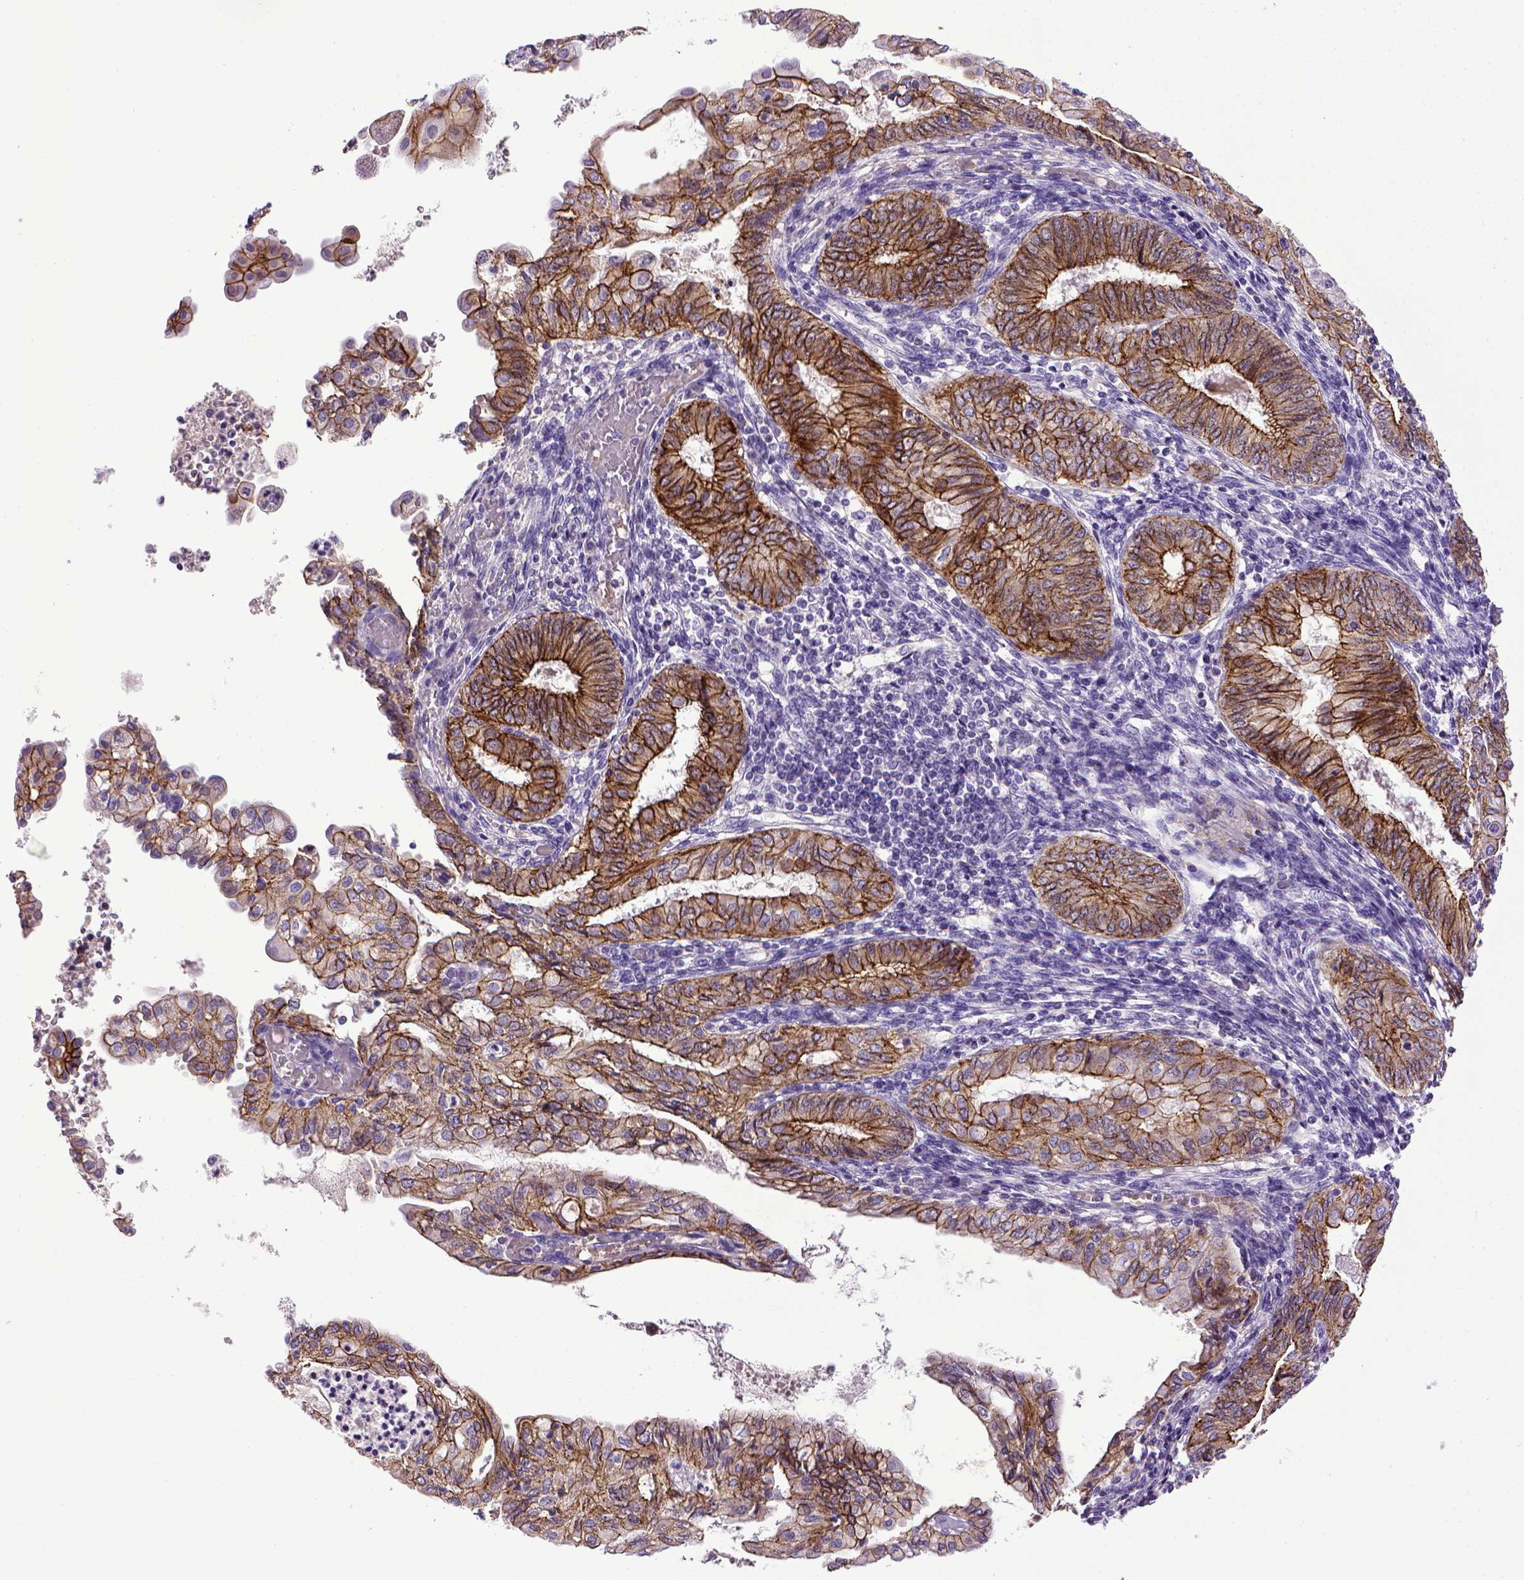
{"staining": {"intensity": "strong", "quantity": ">75%", "location": "cytoplasmic/membranous"}, "tissue": "endometrial cancer", "cell_type": "Tumor cells", "image_type": "cancer", "snomed": [{"axis": "morphology", "description": "Adenocarcinoma, NOS"}, {"axis": "topography", "description": "Endometrium"}], "caption": "There is high levels of strong cytoplasmic/membranous expression in tumor cells of endometrial cancer (adenocarcinoma), as demonstrated by immunohistochemical staining (brown color).", "gene": "CDH1", "patient": {"sex": "female", "age": 68}}